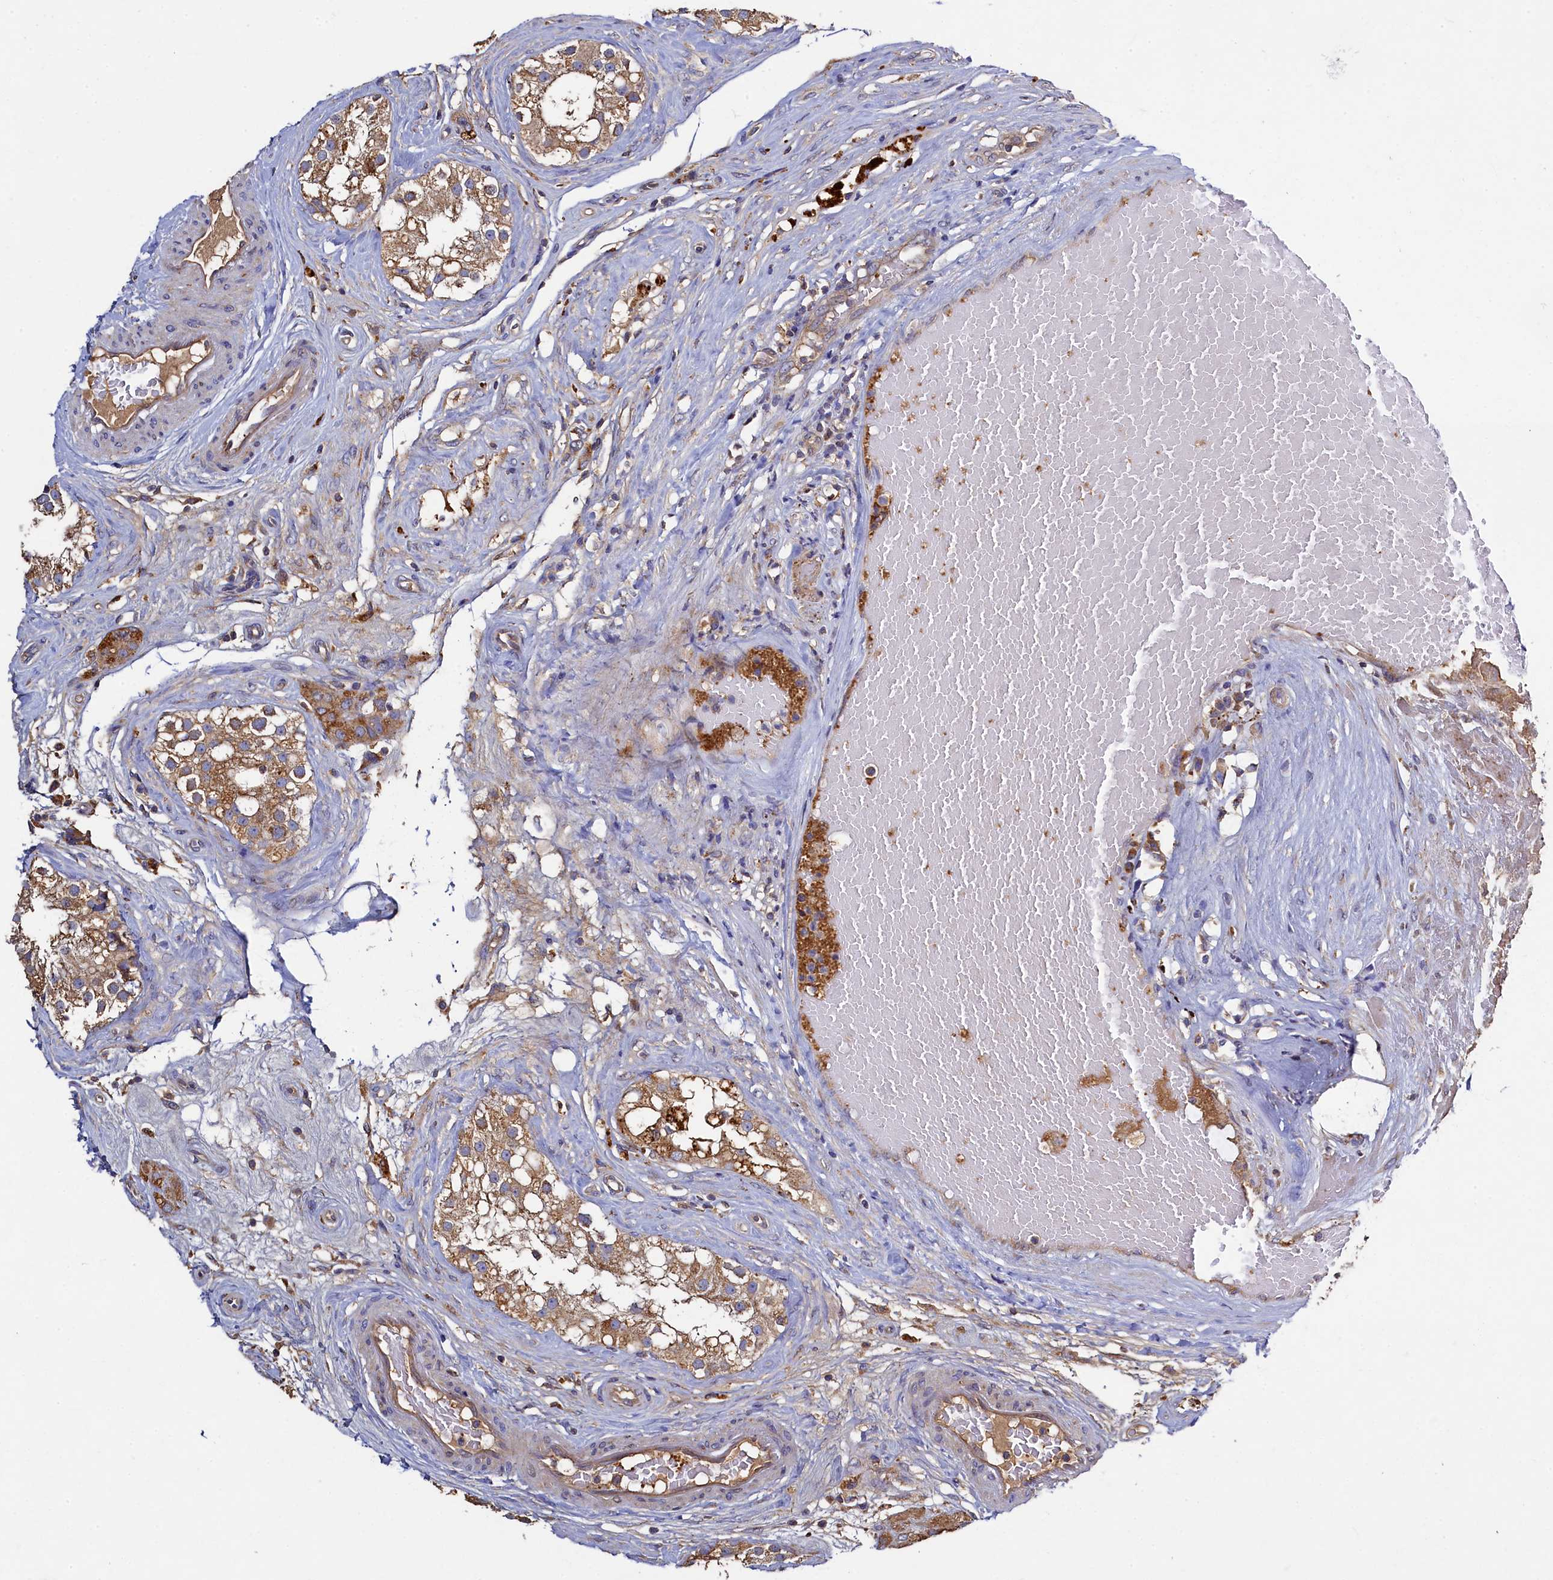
{"staining": {"intensity": "moderate", "quantity": ">75%", "location": "cytoplasmic/membranous"}, "tissue": "testis", "cell_type": "Cells in seminiferous ducts", "image_type": "normal", "snomed": [{"axis": "morphology", "description": "Normal tissue, NOS"}, {"axis": "topography", "description": "Testis"}], "caption": "Brown immunohistochemical staining in normal human testis displays moderate cytoplasmic/membranous staining in about >75% of cells in seminiferous ducts. (Brightfield microscopy of DAB IHC at high magnification).", "gene": "TK2", "patient": {"sex": "male", "age": 84}}